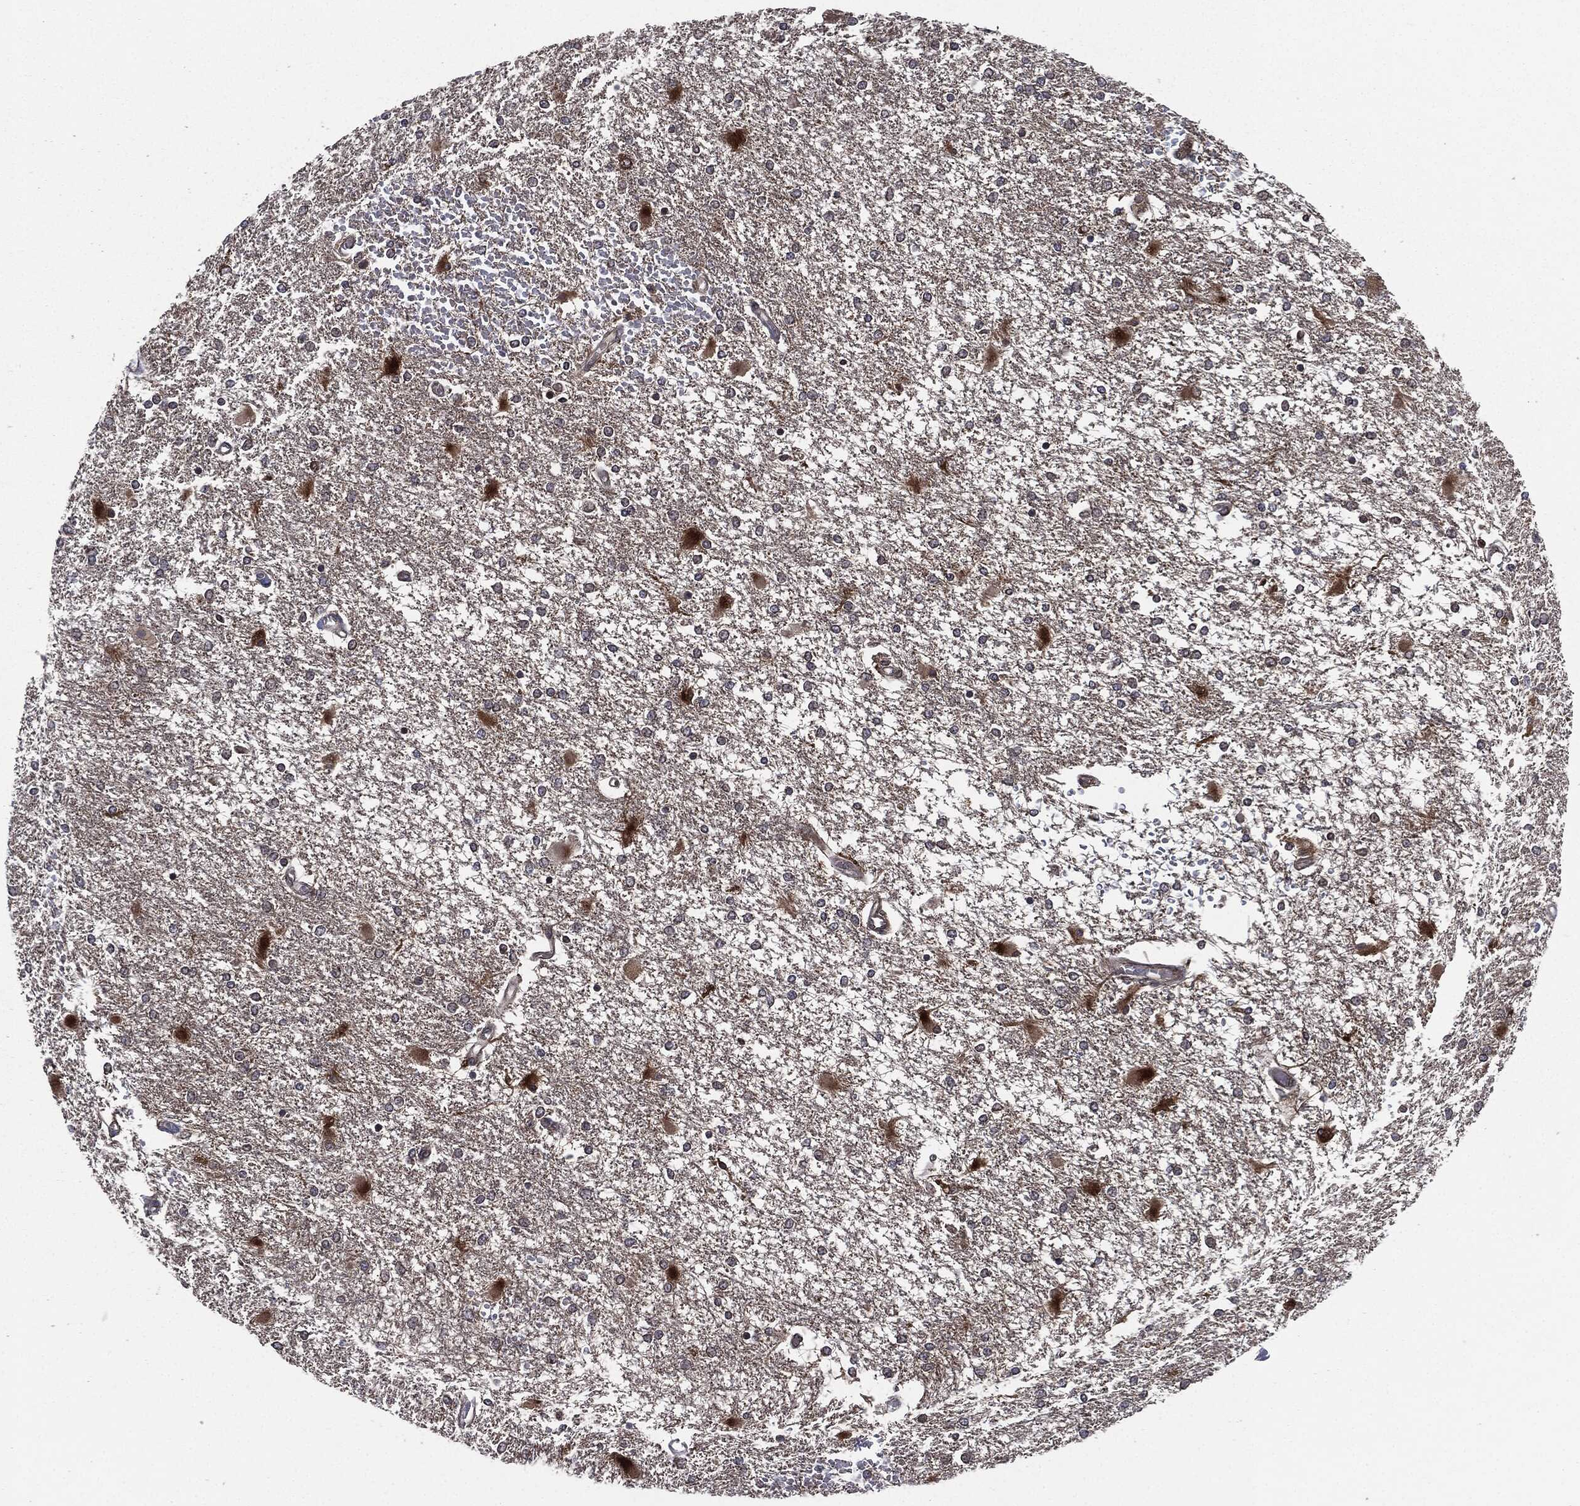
{"staining": {"intensity": "negative", "quantity": "none", "location": "none"}, "tissue": "glioma", "cell_type": "Tumor cells", "image_type": "cancer", "snomed": [{"axis": "morphology", "description": "Glioma, malignant, High grade"}, {"axis": "topography", "description": "Cerebral cortex"}], "caption": "DAB (3,3'-diaminobenzidine) immunohistochemical staining of malignant high-grade glioma shows no significant expression in tumor cells.", "gene": "UBR1", "patient": {"sex": "male", "age": 79}}